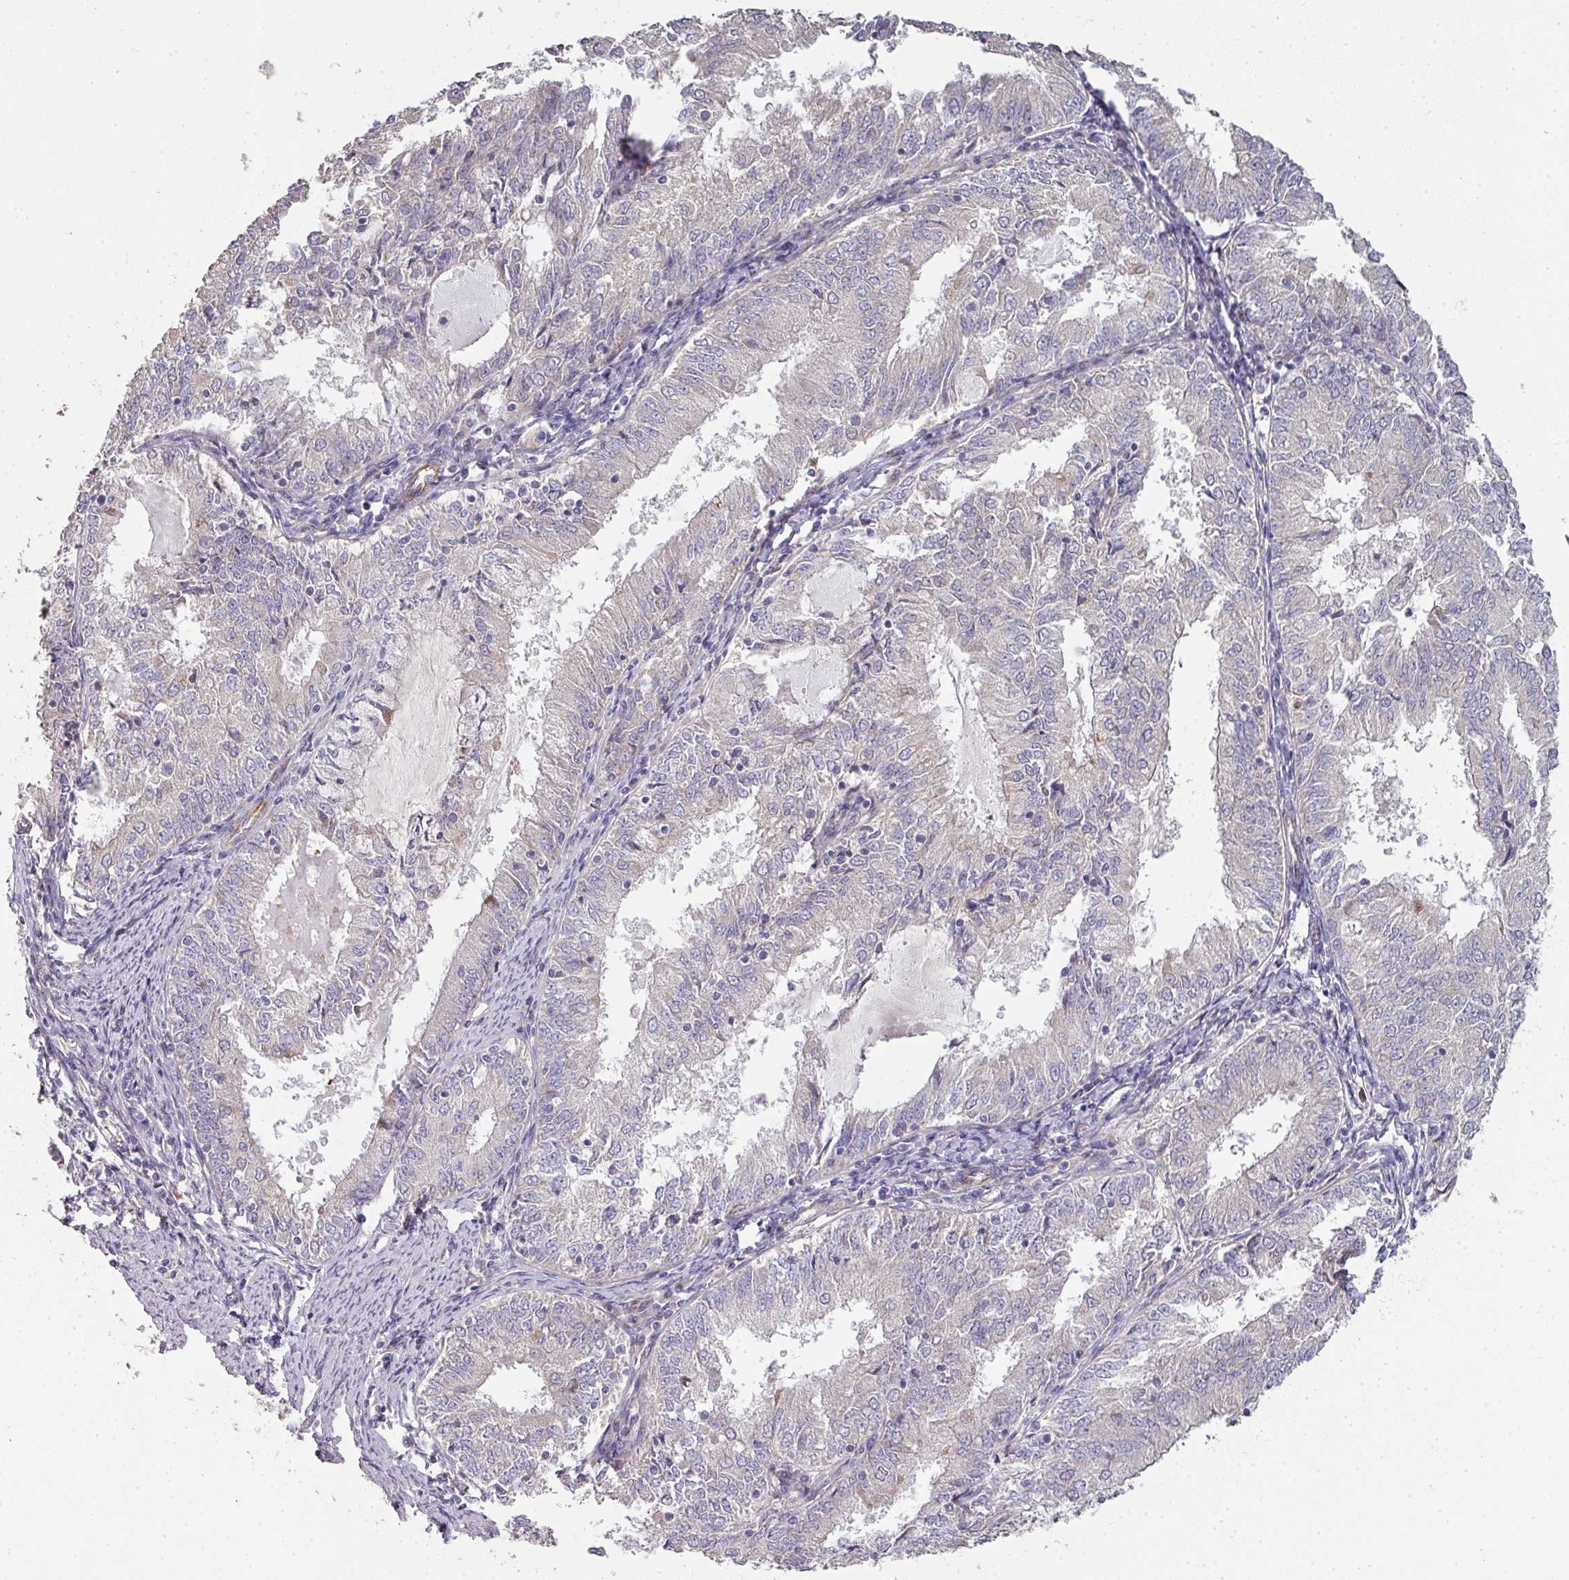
{"staining": {"intensity": "negative", "quantity": "none", "location": "none"}, "tissue": "endometrial cancer", "cell_type": "Tumor cells", "image_type": "cancer", "snomed": [{"axis": "morphology", "description": "Adenocarcinoma, NOS"}, {"axis": "topography", "description": "Endometrium"}], "caption": "This image is of endometrial adenocarcinoma stained with immunohistochemistry (IHC) to label a protein in brown with the nuclei are counter-stained blue. There is no expression in tumor cells.", "gene": "PCDH1", "patient": {"sex": "female", "age": 57}}